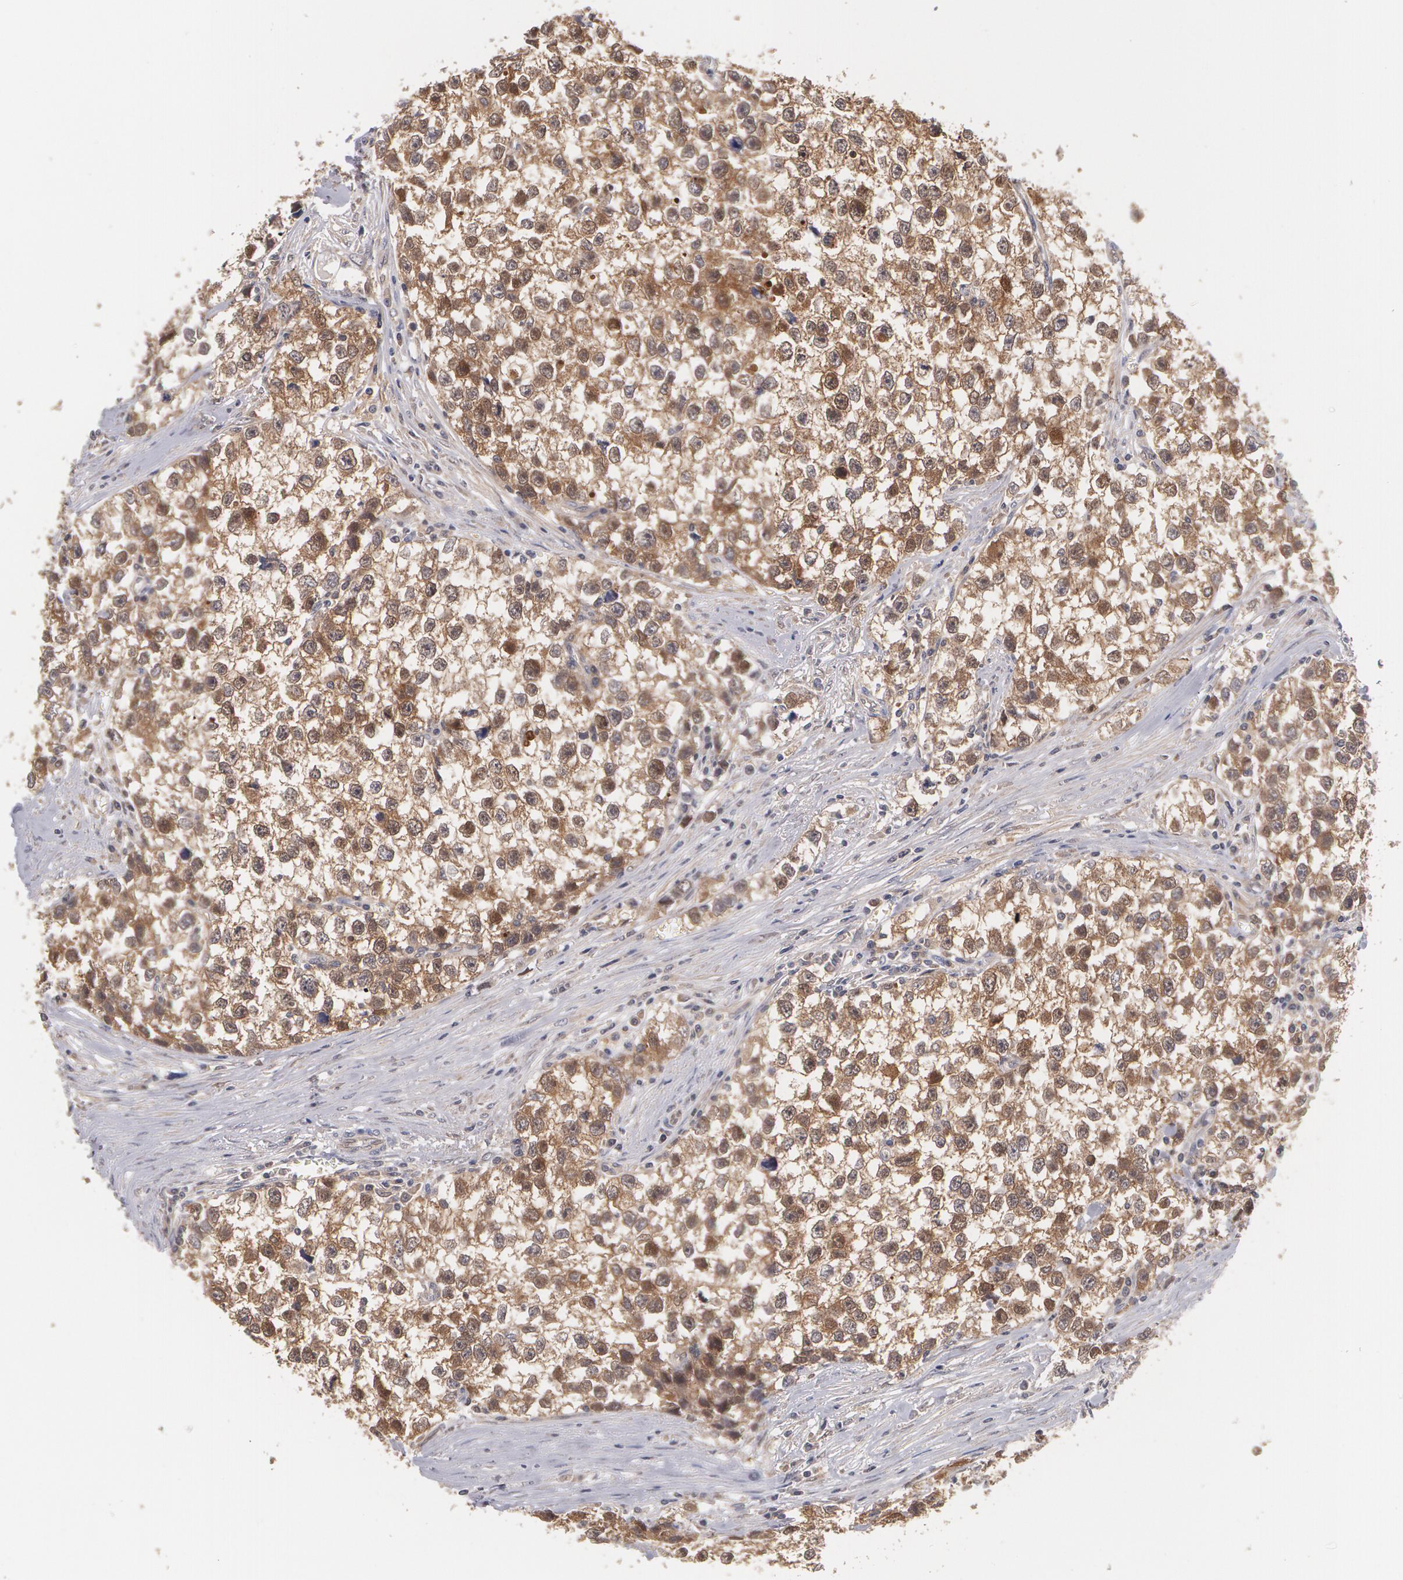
{"staining": {"intensity": "moderate", "quantity": ">75%", "location": "cytoplasmic/membranous"}, "tissue": "testis cancer", "cell_type": "Tumor cells", "image_type": "cancer", "snomed": [{"axis": "morphology", "description": "Seminoma, NOS"}, {"axis": "morphology", "description": "Carcinoma, Embryonal, NOS"}, {"axis": "topography", "description": "Testis"}], "caption": "This is a micrograph of immunohistochemistry staining of testis cancer (embryonal carcinoma), which shows moderate staining in the cytoplasmic/membranous of tumor cells.", "gene": "TXNRD1", "patient": {"sex": "male", "age": 30}}